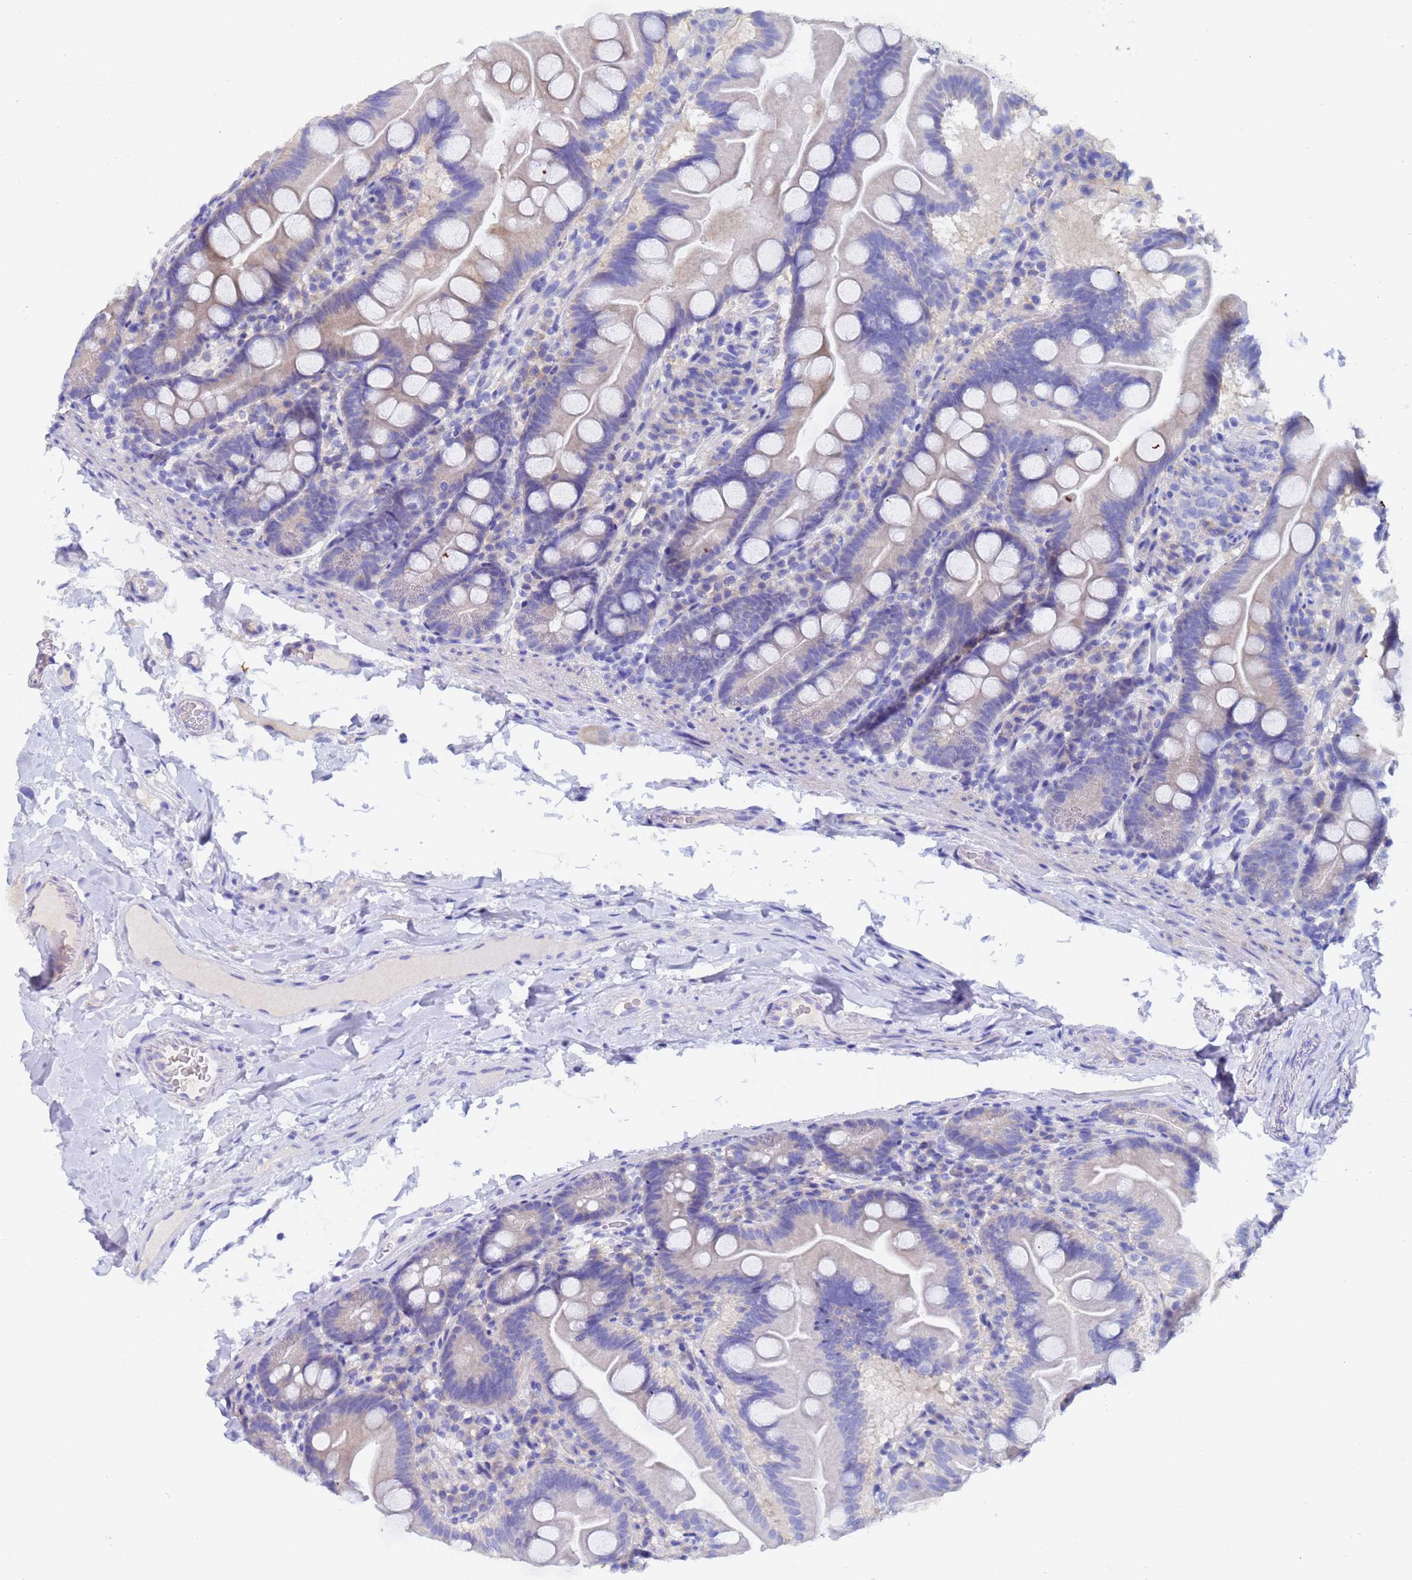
{"staining": {"intensity": "weak", "quantity": "<25%", "location": "cytoplasmic/membranous"}, "tissue": "small intestine", "cell_type": "Glandular cells", "image_type": "normal", "snomed": [{"axis": "morphology", "description": "Normal tissue, NOS"}, {"axis": "topography", "description": "Small intestine"}], "caption": "DAB immunohistochemical staining of unremarkable human small intestine displays no significant positivity in glandular cells. (DAB immunohistochemistry with hematoxylin counter stain).", "gene": "UBE2O", "patient": {"sex": "female", "age": 68}}